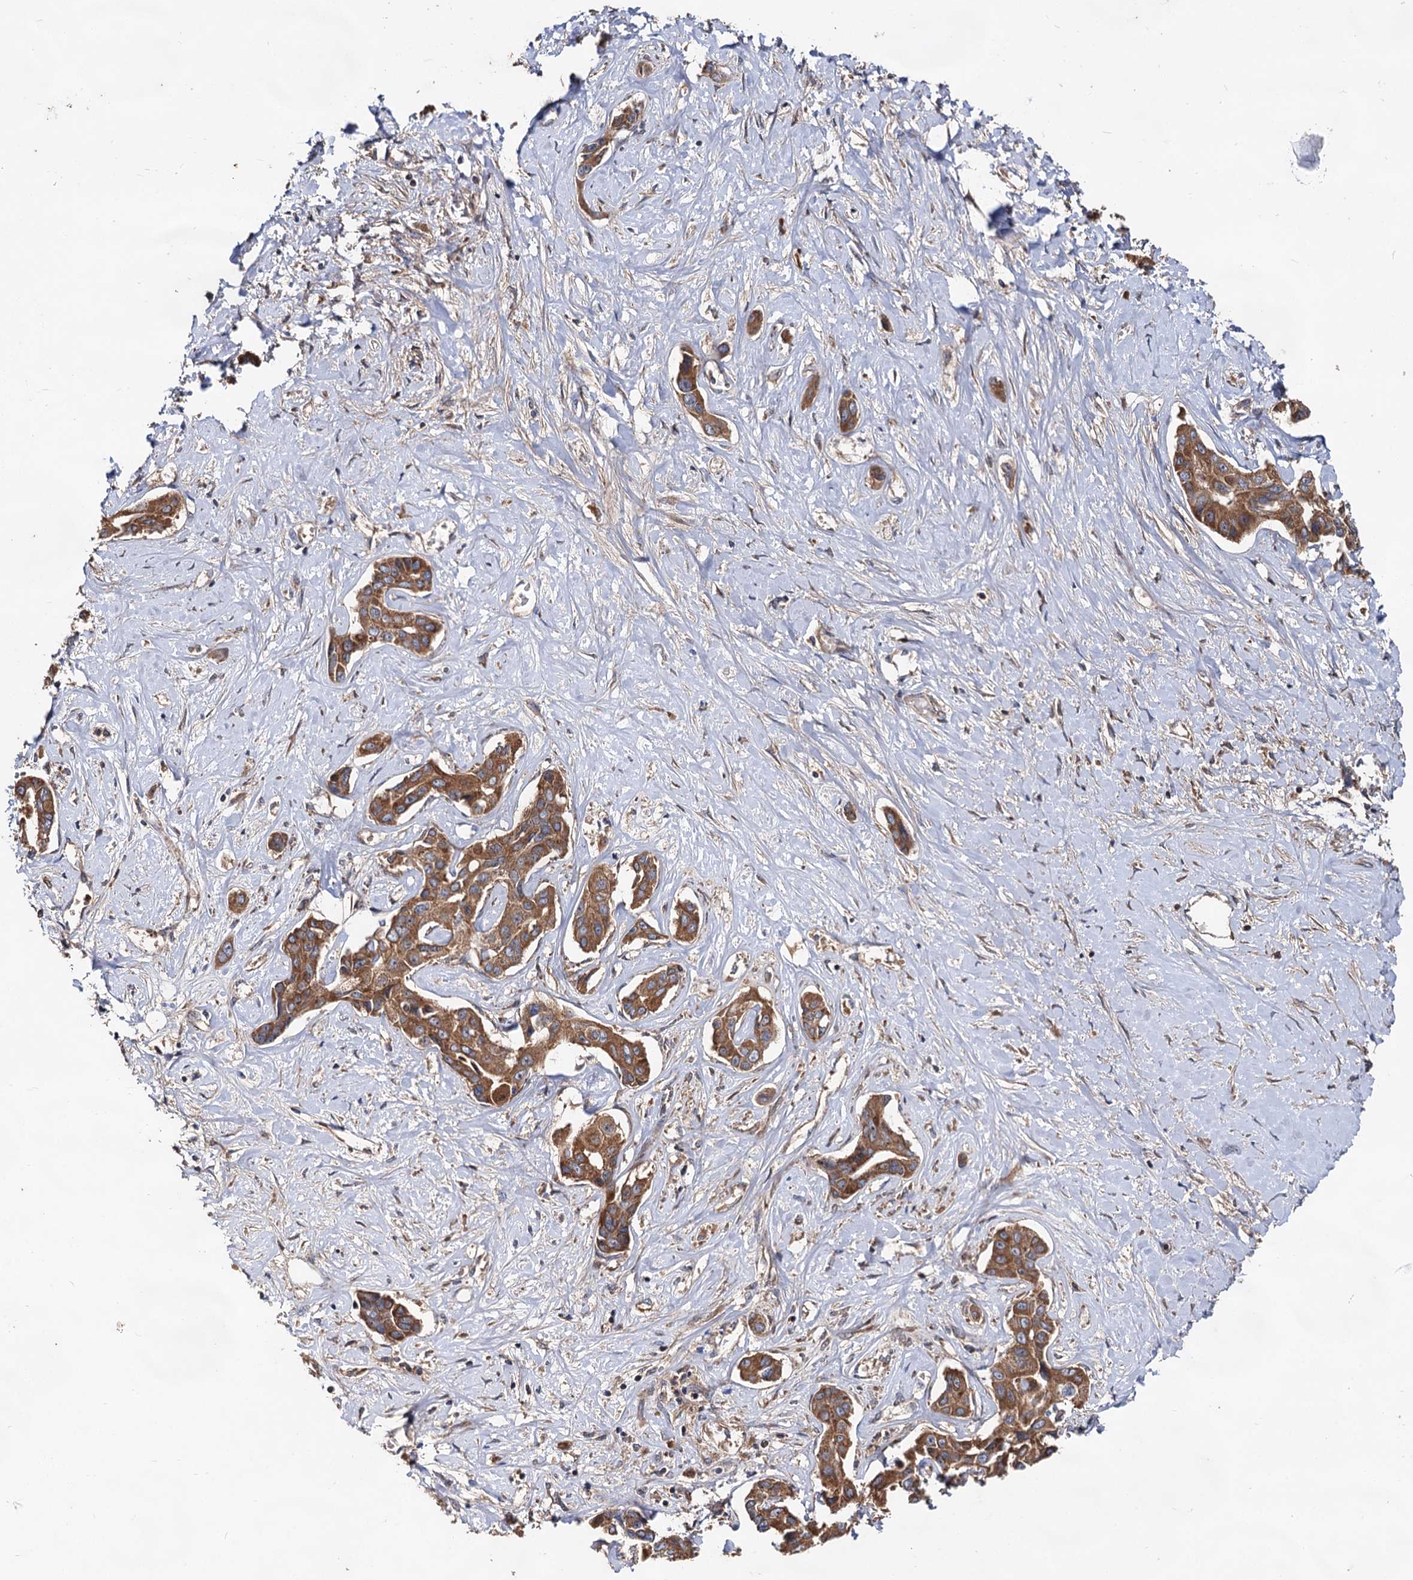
{"staining": {"intensity": "moderate", "quantity": ">75%", "location": "cytoplasmic/membranous"}, "tissue": "liver cancer", "cell_type": "Tumor cells", "image_type": "cancer", "snomed": [{"axis": "morphology", "description": "Cholangiocarcinoma"}, {"axis": "topography", "description": "Liver"}], "caption": "A high-resolution micrograph shows IHC staining of cholangiocarcinoma (liver), which exhibits moderate cytoplasmic/membranous positivity in approximately >75% of tumor cells.", "gene": "TEX9", "patient": {"sex": "male", "age": 59}}